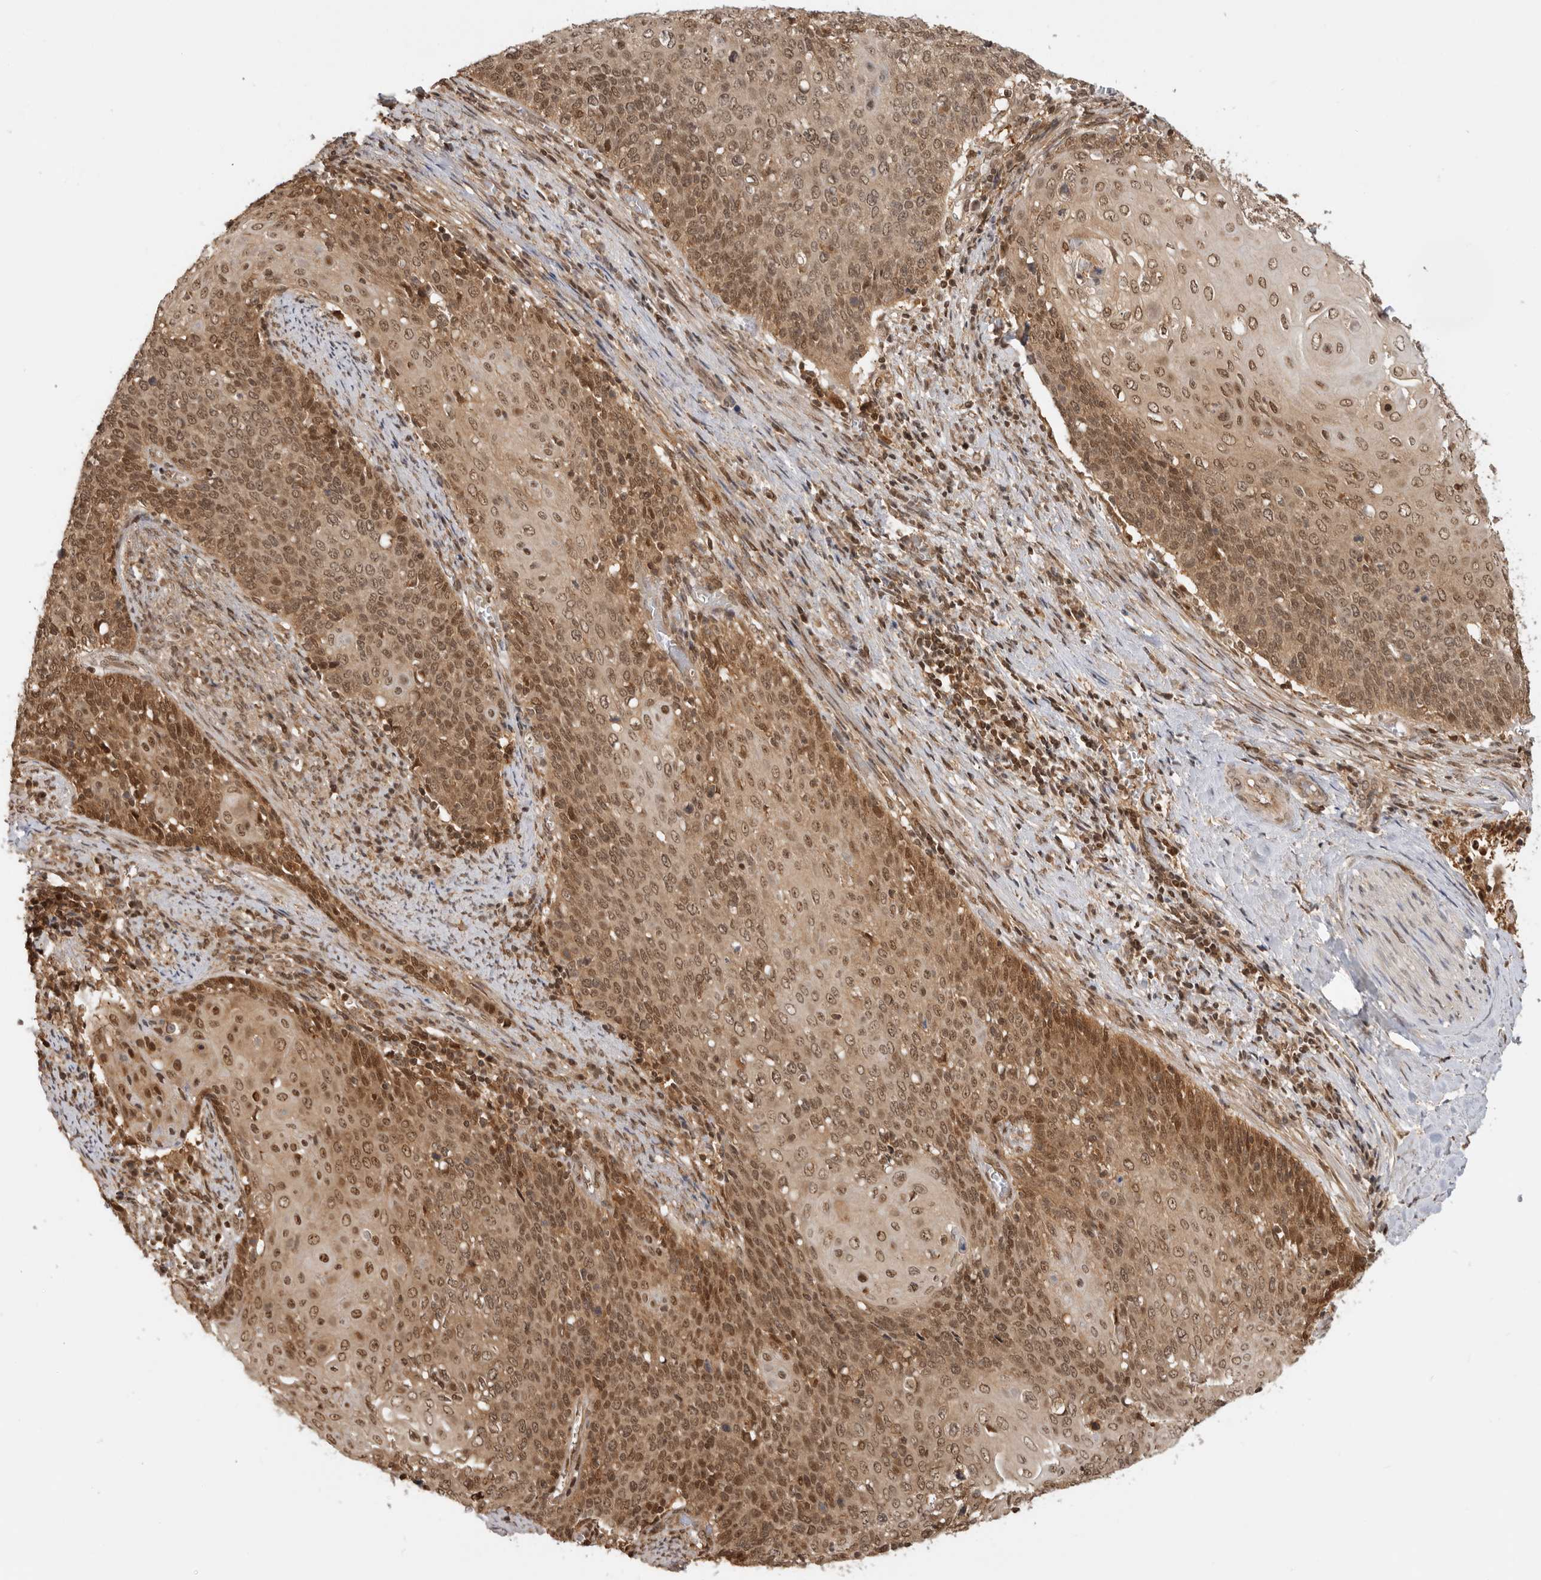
{"staining": {"intensity": "moderate", "quantity": ">75%", "location": "cytoplasmic/membranous,nuclear"}, "tissue": "cervical cancer", "cell_type": "Tumor cells", "image_type": "cancer", "snomed": [{"axis": "morphology", "description": "Squamous cell carcinoma, NOS"}, {"axis": "topography", "description": "Cervix"}], "caption": "This image displays cervical cancer (squamous cell carcinoma) stained with immunohistochemistry (IHC) to label a protein in brown. The cytoplasmic/membranous and nuclear of tumor cells show moderate positivity for the protein. Nuclei are counter-stained blue.", "gene": "ADPRS", "patient": {"sex": "female", "age": 39}}